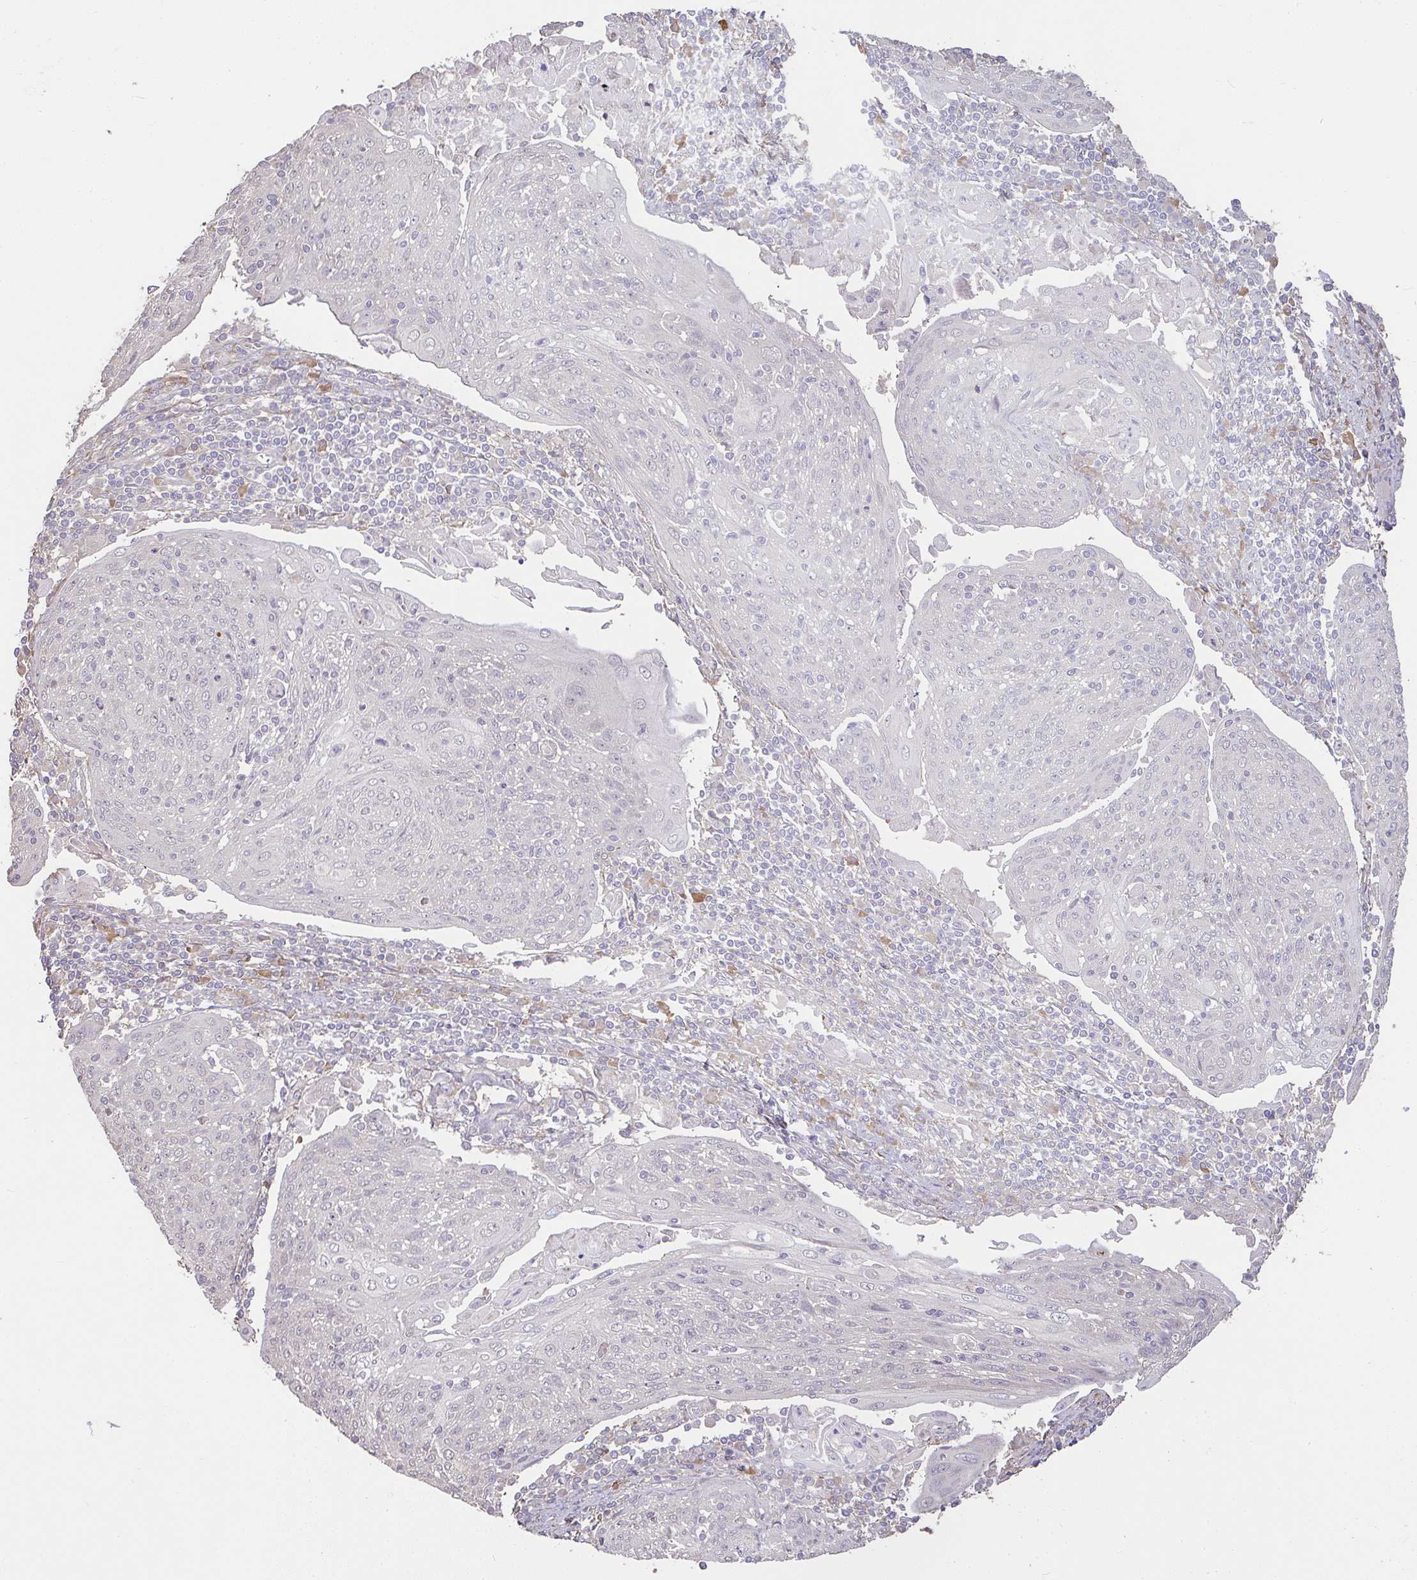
{"staining": {"intensity": "negative", "quantity": "none", "location": "none"}, "tissue": "cervical cancer", "cell_type": "Tumor cells", "image_type": "cancer", "snomed": [{"axis": "morphology", "description": "Squamous cell carcinoma, NOS"}, {"axis": "topography", "description": "Cervix"}], "caption": "Immunohistochemistry histopathology image of neoplastic tissue: human cervical cancer (squamous cell carcinoma) stained with DAB (3,3'-diaminobenzidine) shows no significant protein staining in tumor cells. Nuclei are stained in blue.", "gene": "BRINP3", "patient": {"sex": "female", "age": 67}}